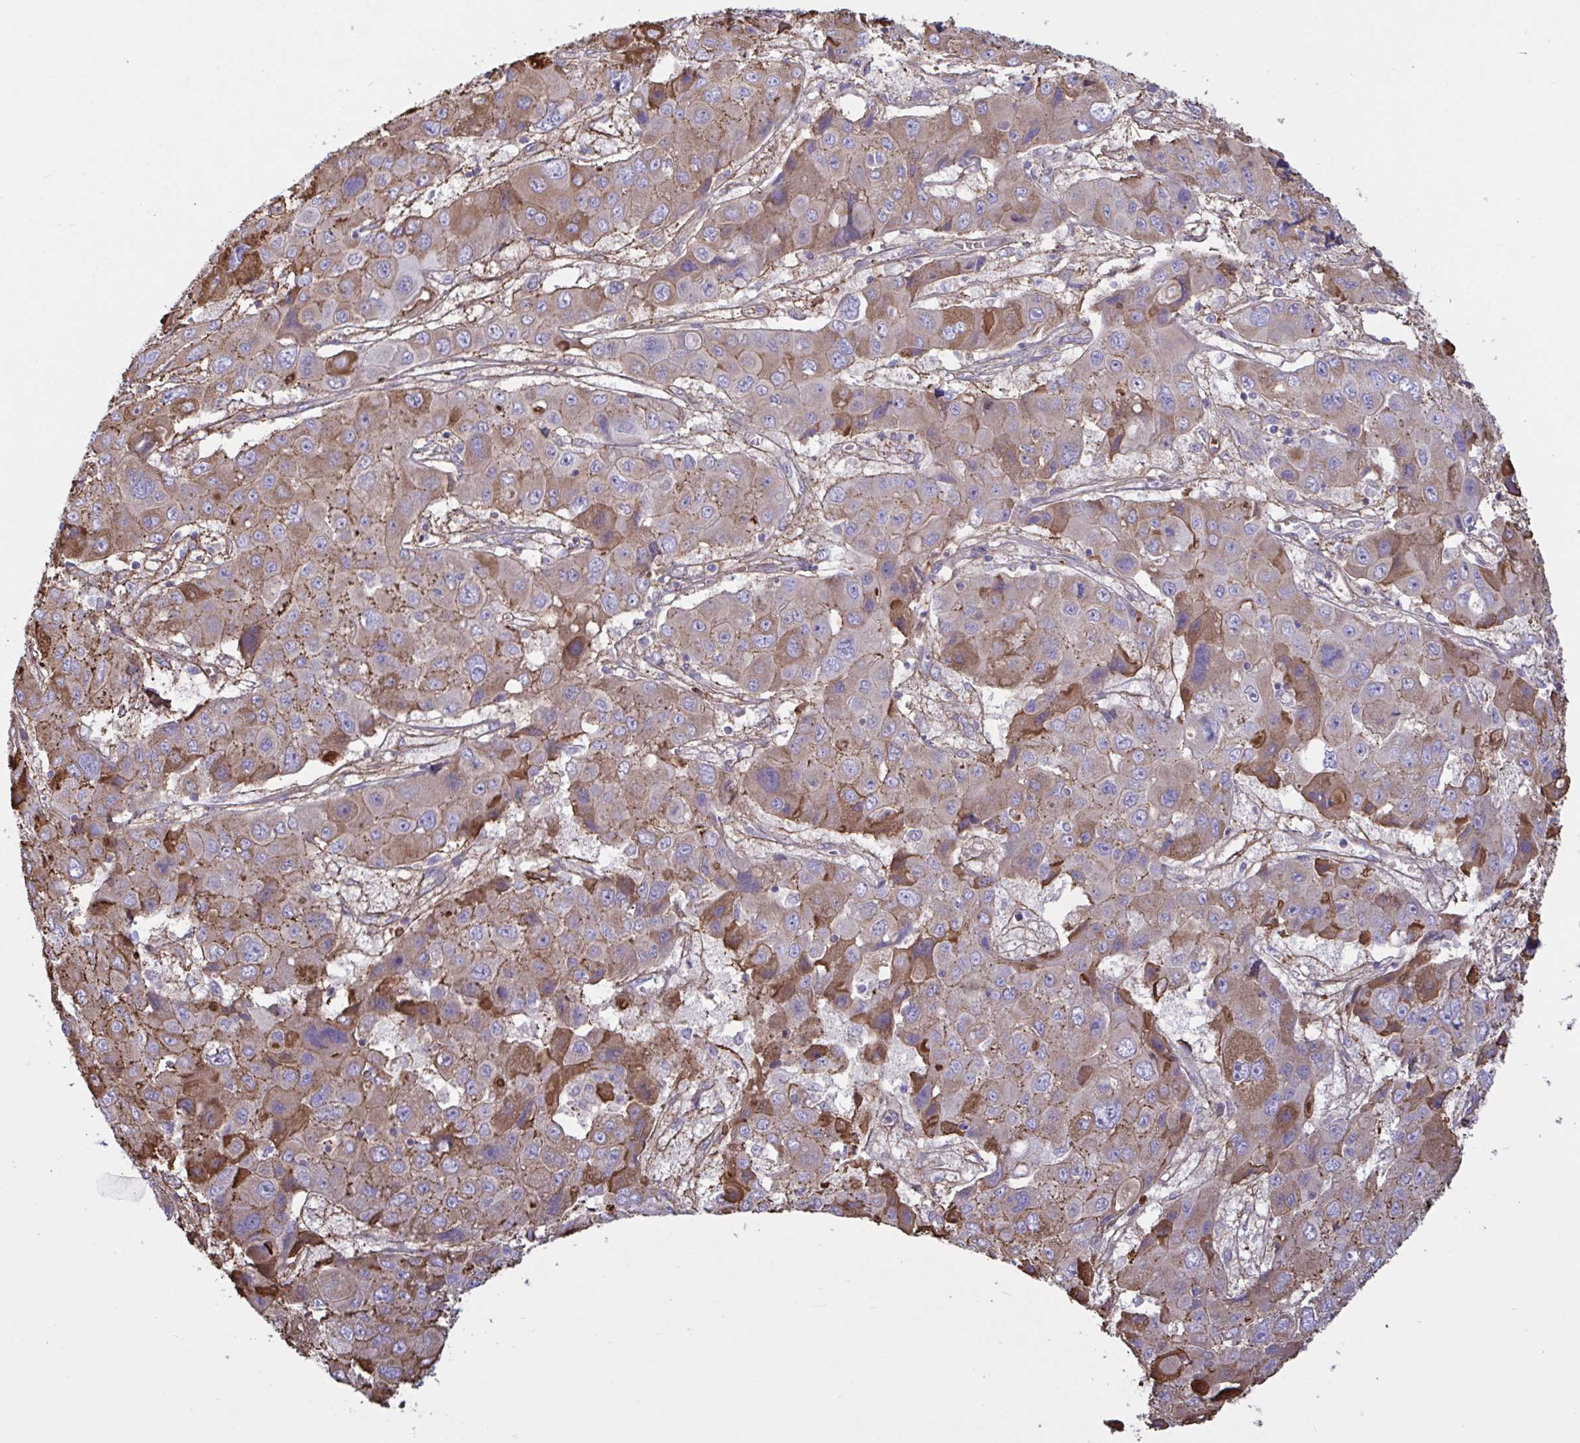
{"staining": {"intensity": "moderate", "quantity": "<25%", "location": "cytoplasmic/membranous"}, "tissue": "liver cancer", "cell_type": "Tumor cells", "image_type": "cancer", "snomed": [{"axis": "morphology", "description": "Cholangiocarcinoma"}, {"axis": "topography", "description": "Liver"}], "caption": "Immunohistochemistry photomicrograph of human liver cancer (cholangiocarcinoma) stained for a protein (brown), which reveals low levels of moderate cytoplasmic/membranous expression in approximately <25% of tumor cells.", "gene": "IL1R1", "patient": {"sex": "male", "age": 67}}